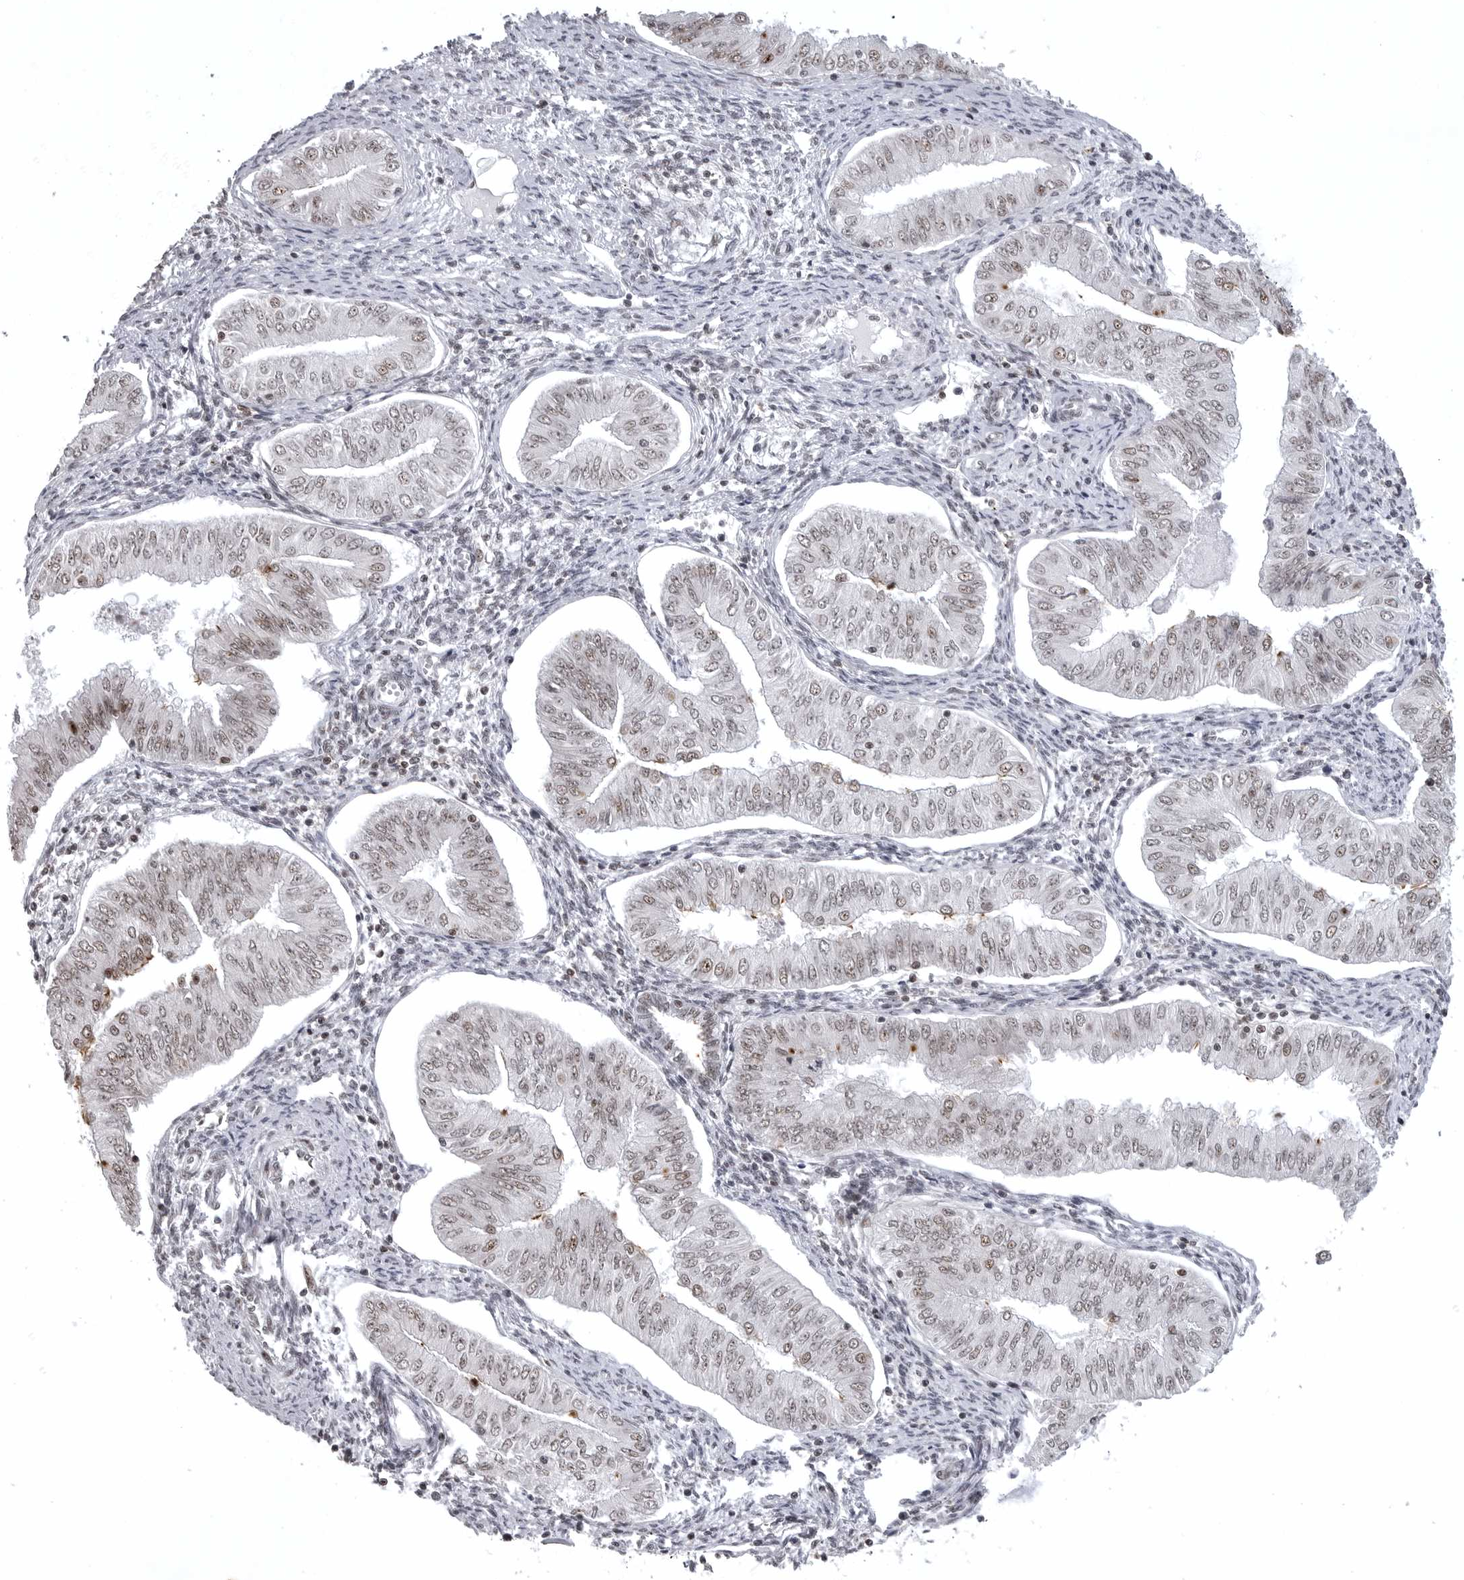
{"staining": {"intensity": "weak", "quantity": "25%-75%", "location": "nuclear"}, "tissue": "endometrial cancer", "cell_type": "Tumor cells", "image_type": "cancer", "snomed": [{"axis": "morphology", "description": "Normal tissue, NOS"}, {"axis": "morphology", "description": "Adenocarcinoma, NOS"}, {"axis": "topography", "description": "Endometrium"}], "caption": "Protein staining of adenocarcinoma (endometrial) tissue displays weak nuclear staining in approximately 25%-75% of tumor cells.", "gene": "WRAP53", "patient": {"sex": "female", "age": 53}}